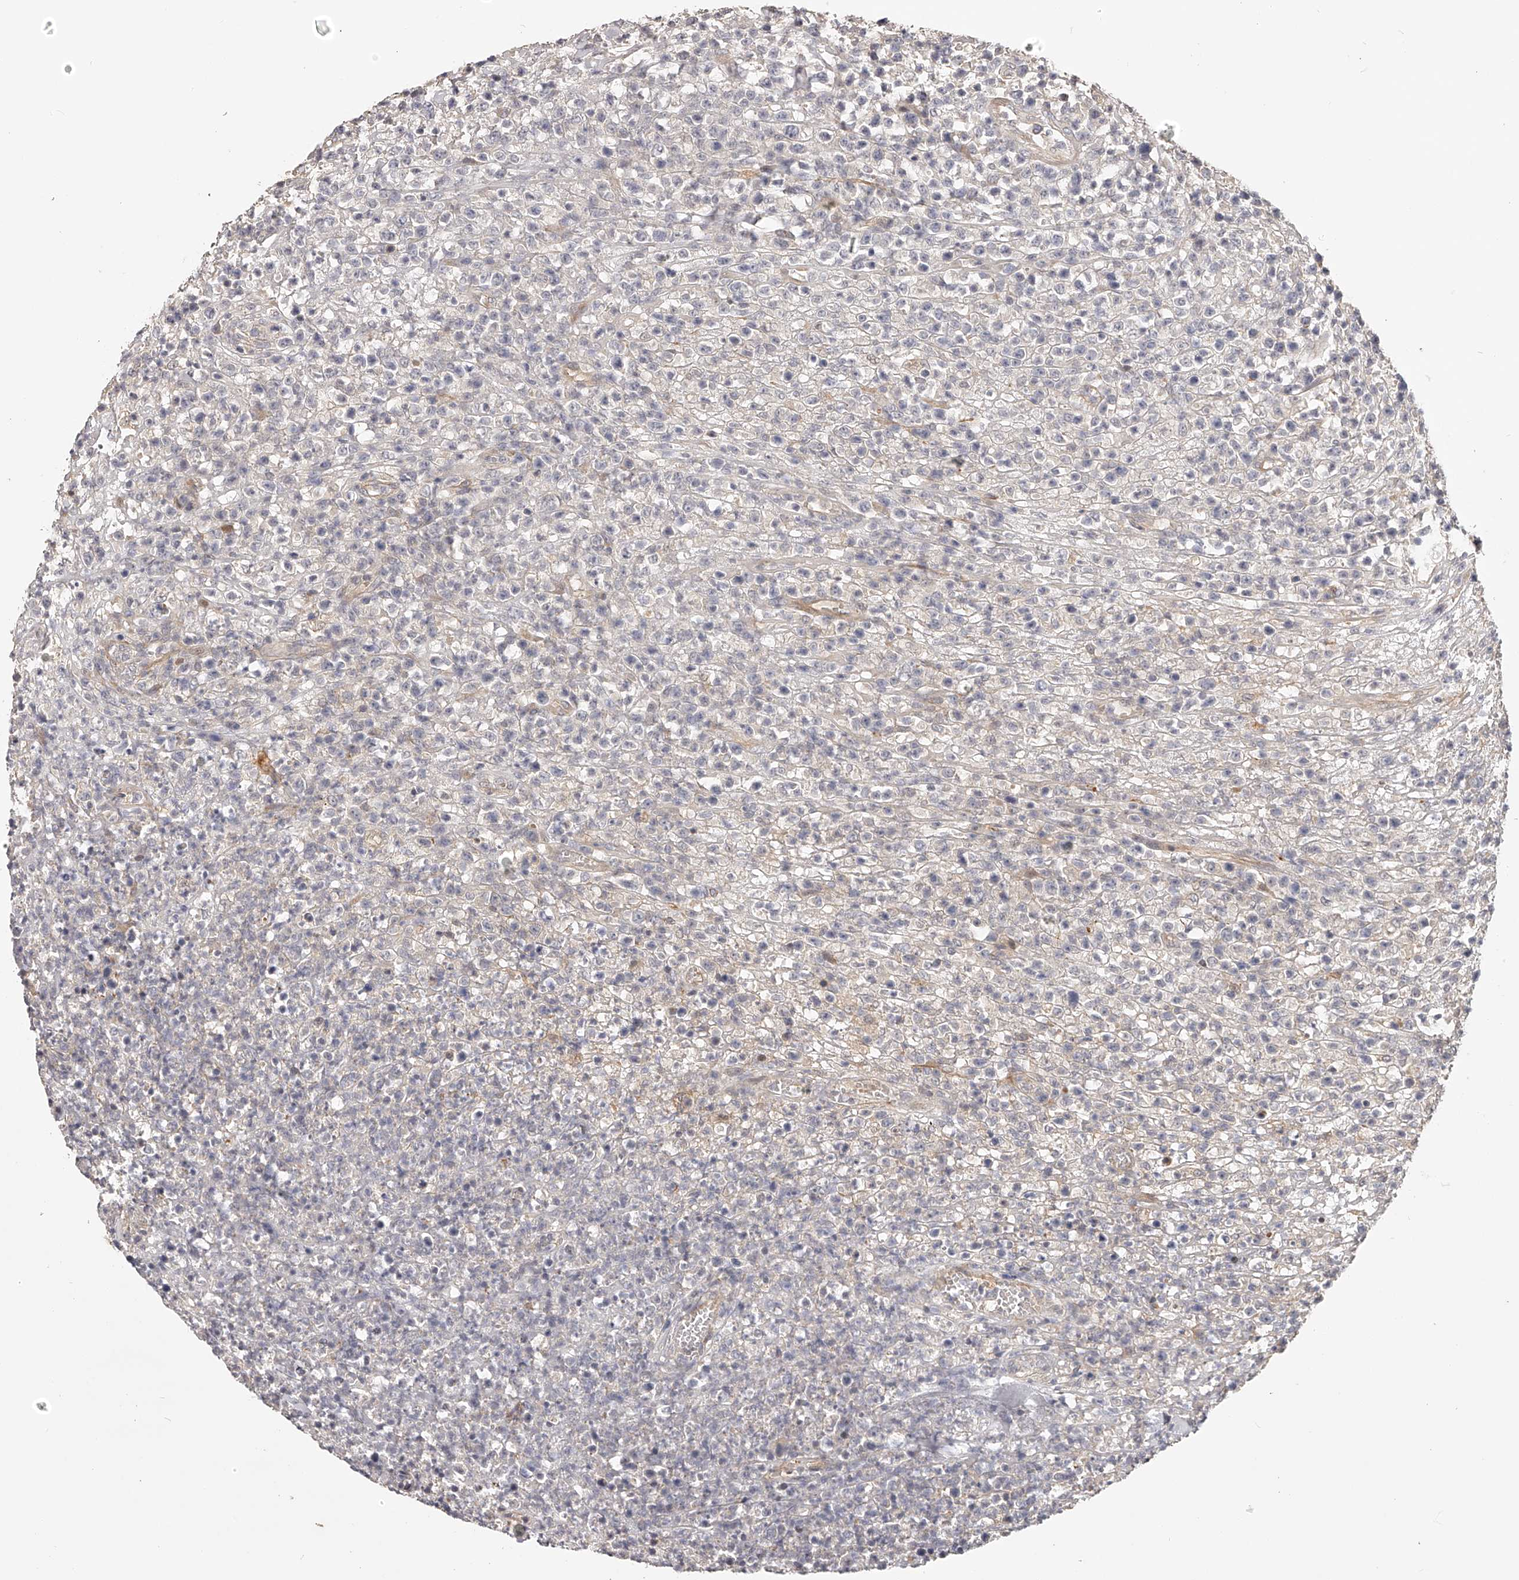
{"staining": {"intensity": "weak", "quantity": "<25%", "location": "cytoplasmic/membranous"}, "tissue": "lymphoma", "cell_type": "Tumor cells", "image_type": "cancer", "snomed": [{"axis": "morphology", "description": "Malignant lymphoma, non-Hodgkin's type, High grade"}, {"axis": "topography", "description": "Colon"}], "caption": "Immunohistochemistry photomicrograph of neoplastic tissue: malignant lymphoma, non-Hodgkin's type (high-grade) stained with DAB (3,3'-diaminobenzidine) demonstrates no significant protein staining in tumor cells.", "gene": "ZNF582", "patient": {"sex": "female", "age": 53}}